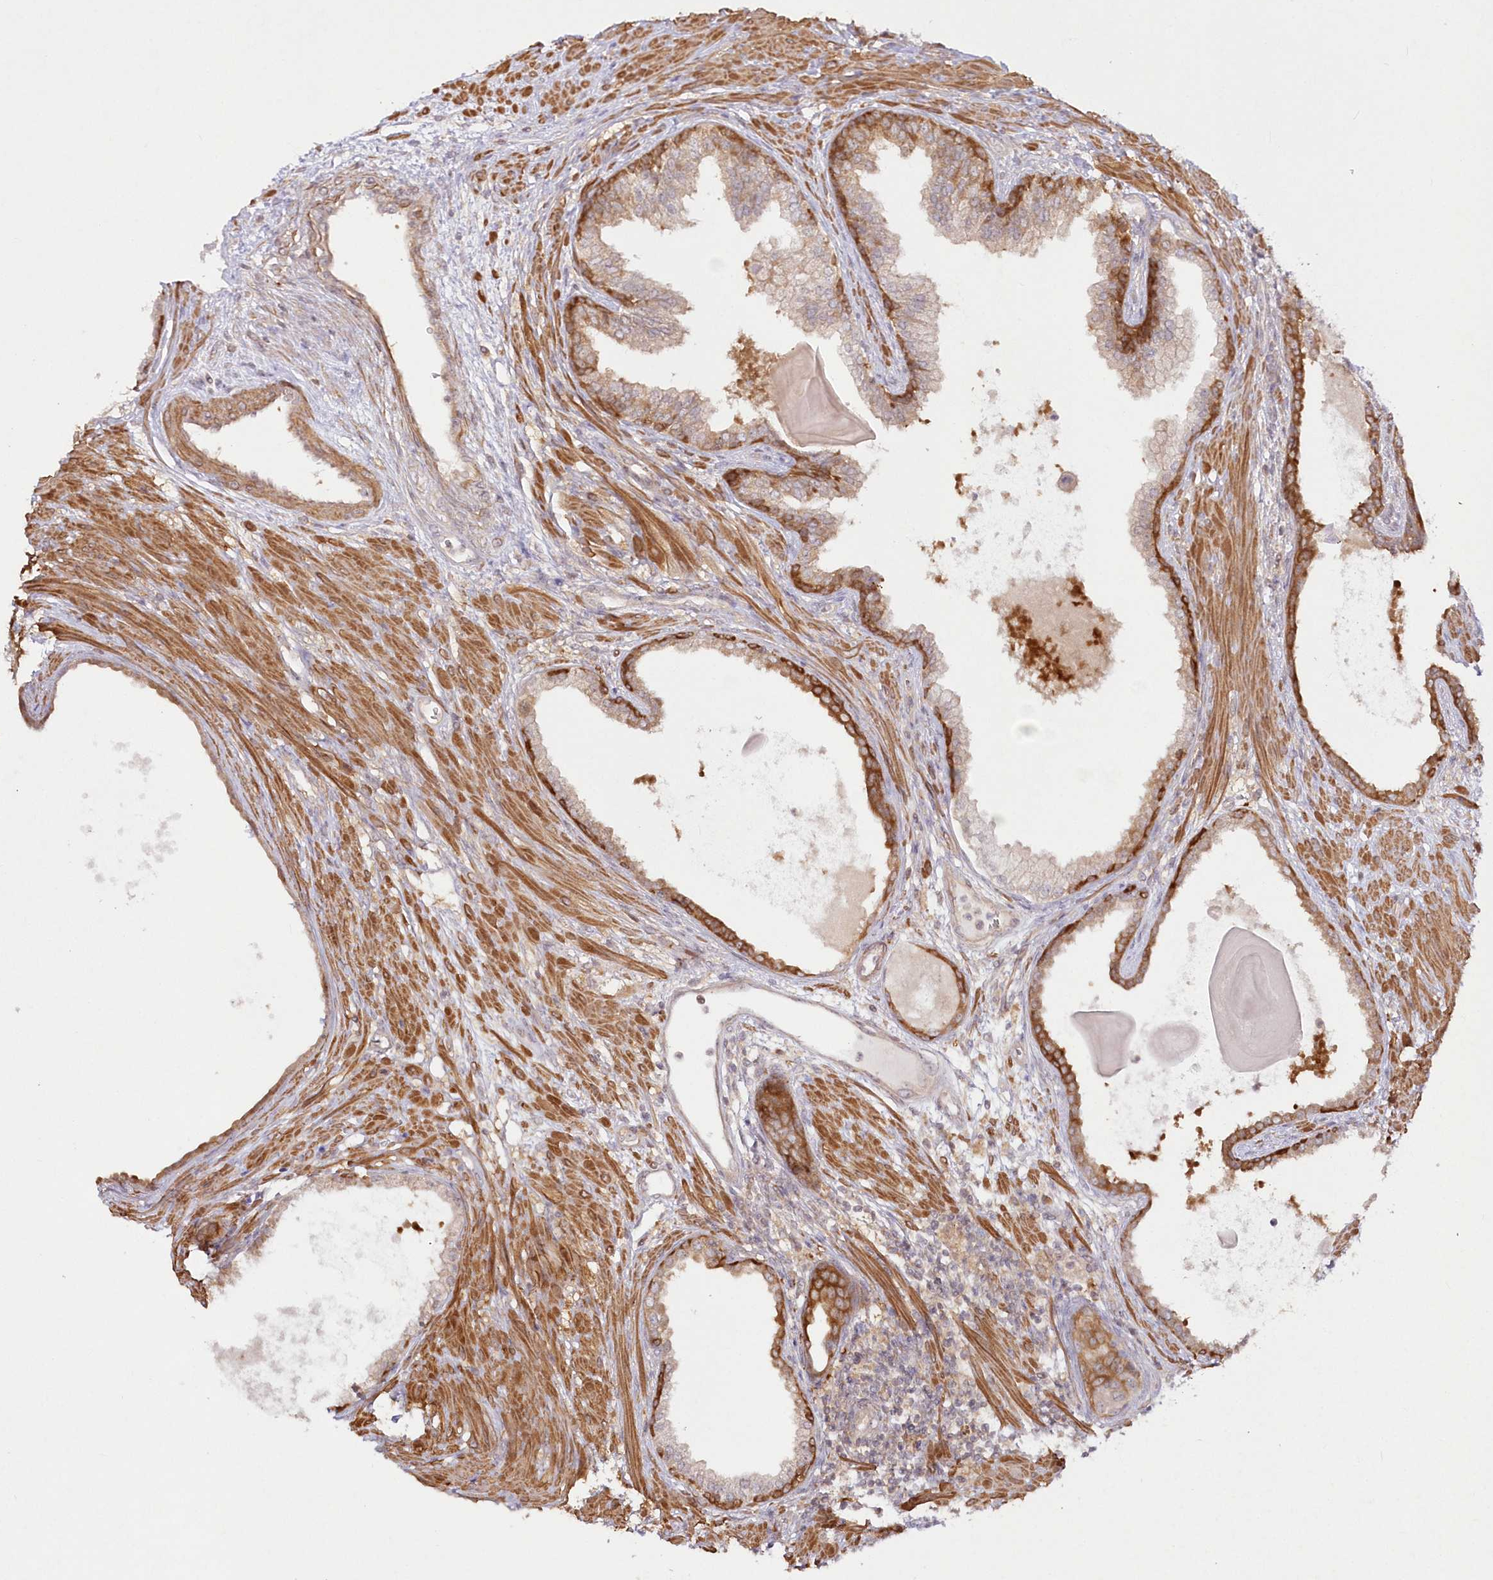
{"staining": {"intensity": "weak", "quantity": ">75%", "location": "cytoplasmic/membranous"}, "tissue": "prostate cancer", "cell_type": "Tumor cells", "image_type": "cancer", "snomed": [{"axis": "morphology", "description": "Adenocarcinoma, High grade"}, {"axis": "topography", "description": "Prostate"}], "caption": "DAB immunohistochemical staining of adenocarcinoma (high-grade) (prostate) displays weak cytoplasmic/membranous protein expression in about >75% of tumor cells.", "gene": "IPMK", "patient": {"sex": "male", "age": 62}}